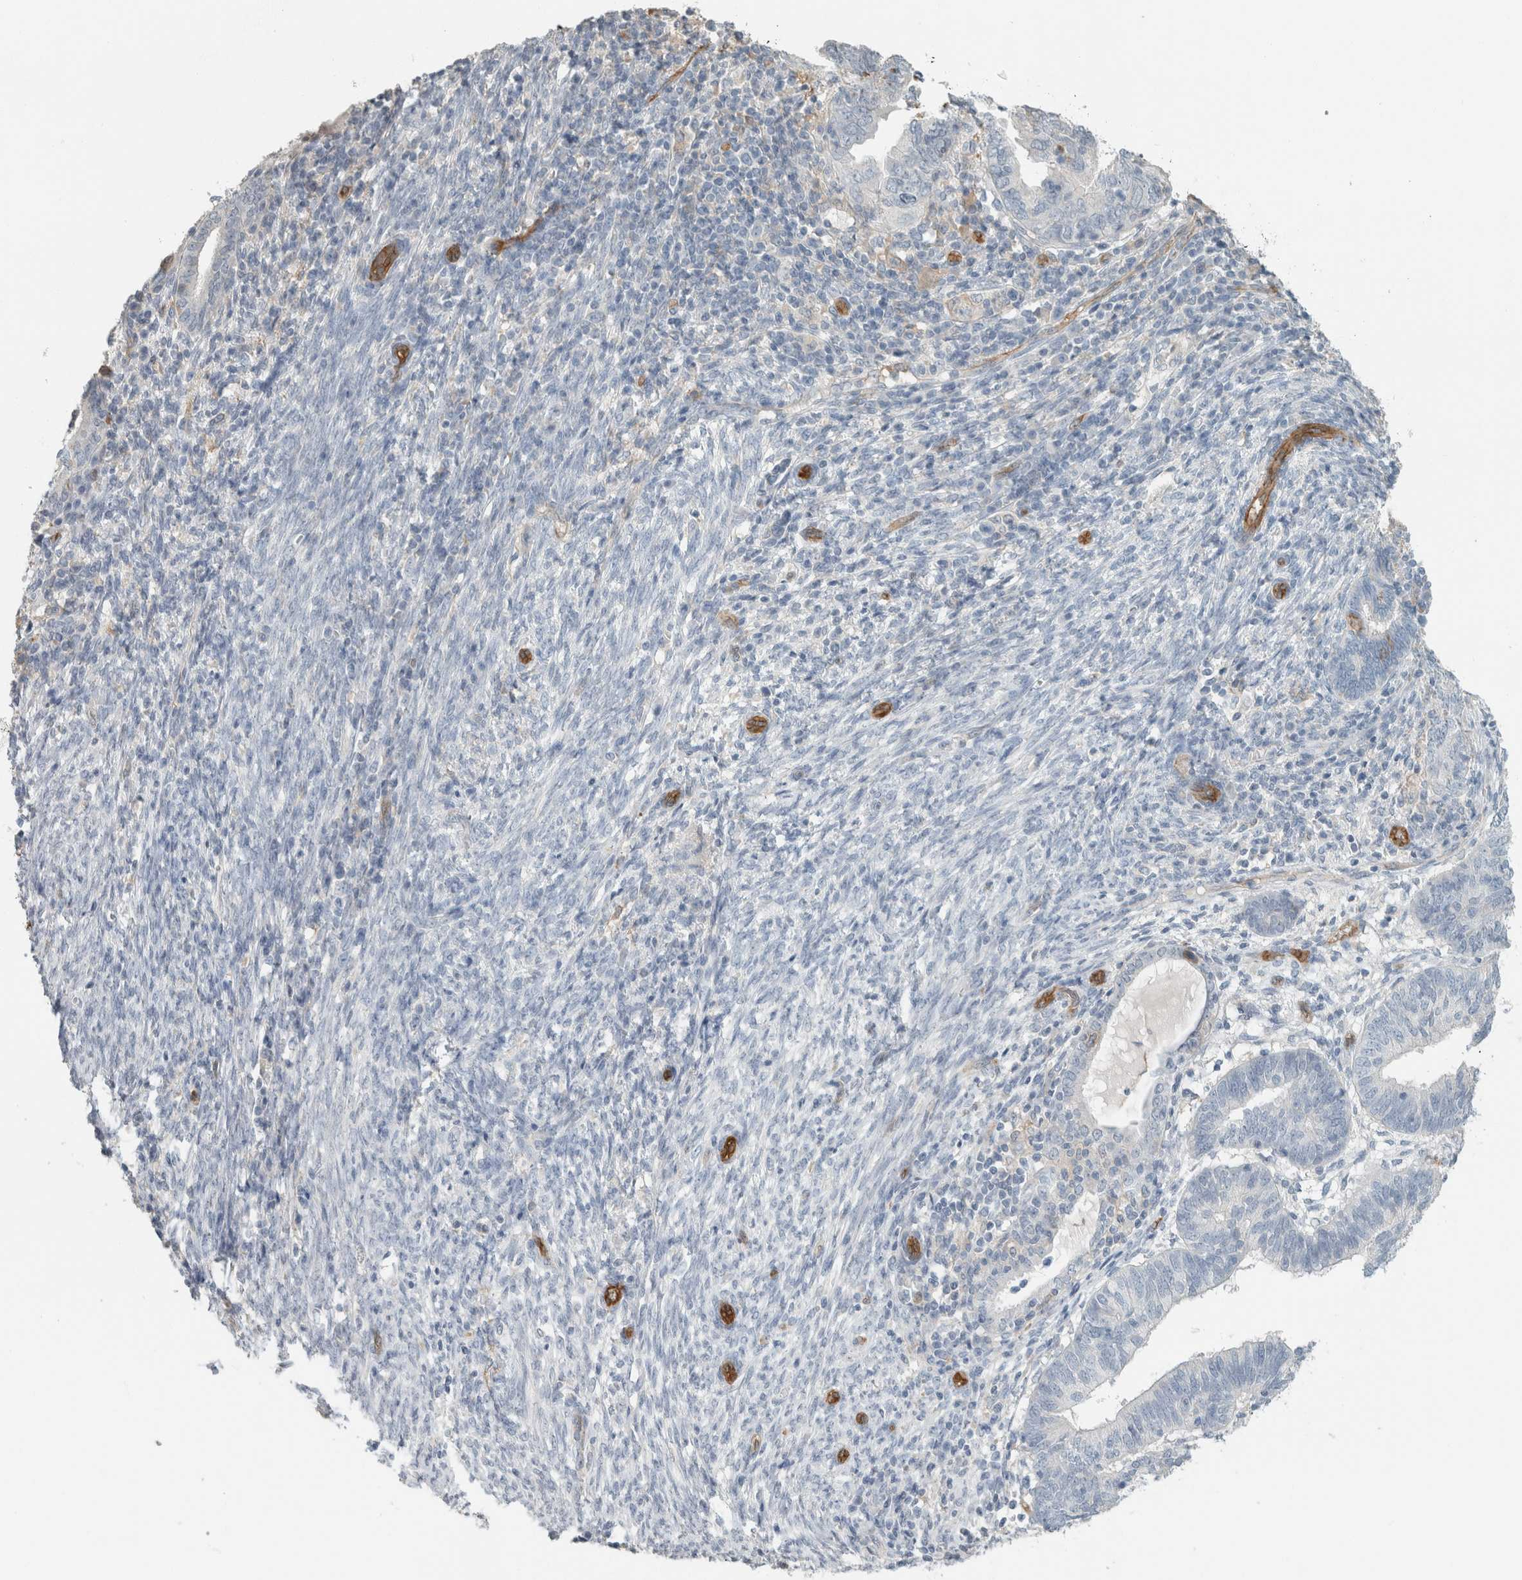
{"staining": {"intensity": "negative", "quantity": "none", "location": "none"}, "tissue": "endometrial cancer", "cell_type": "Tumor cells", "image_type": "cancer", "snomed": [{"axis": "morphology", "description": "Adenocarcinoma, NOS"}, {"axis": "topography", "description": "Uterus"}], "caption": "Tumor cells are negative for protein expression in human endometrial cancer. The staining is performed using DAB (3,3'-diaminobenzidine) brown chromogen with nuclei counter-stained in using hematoxylin.", "gene": "SCIN", "patient": {"sex": "female", "age": 77}}